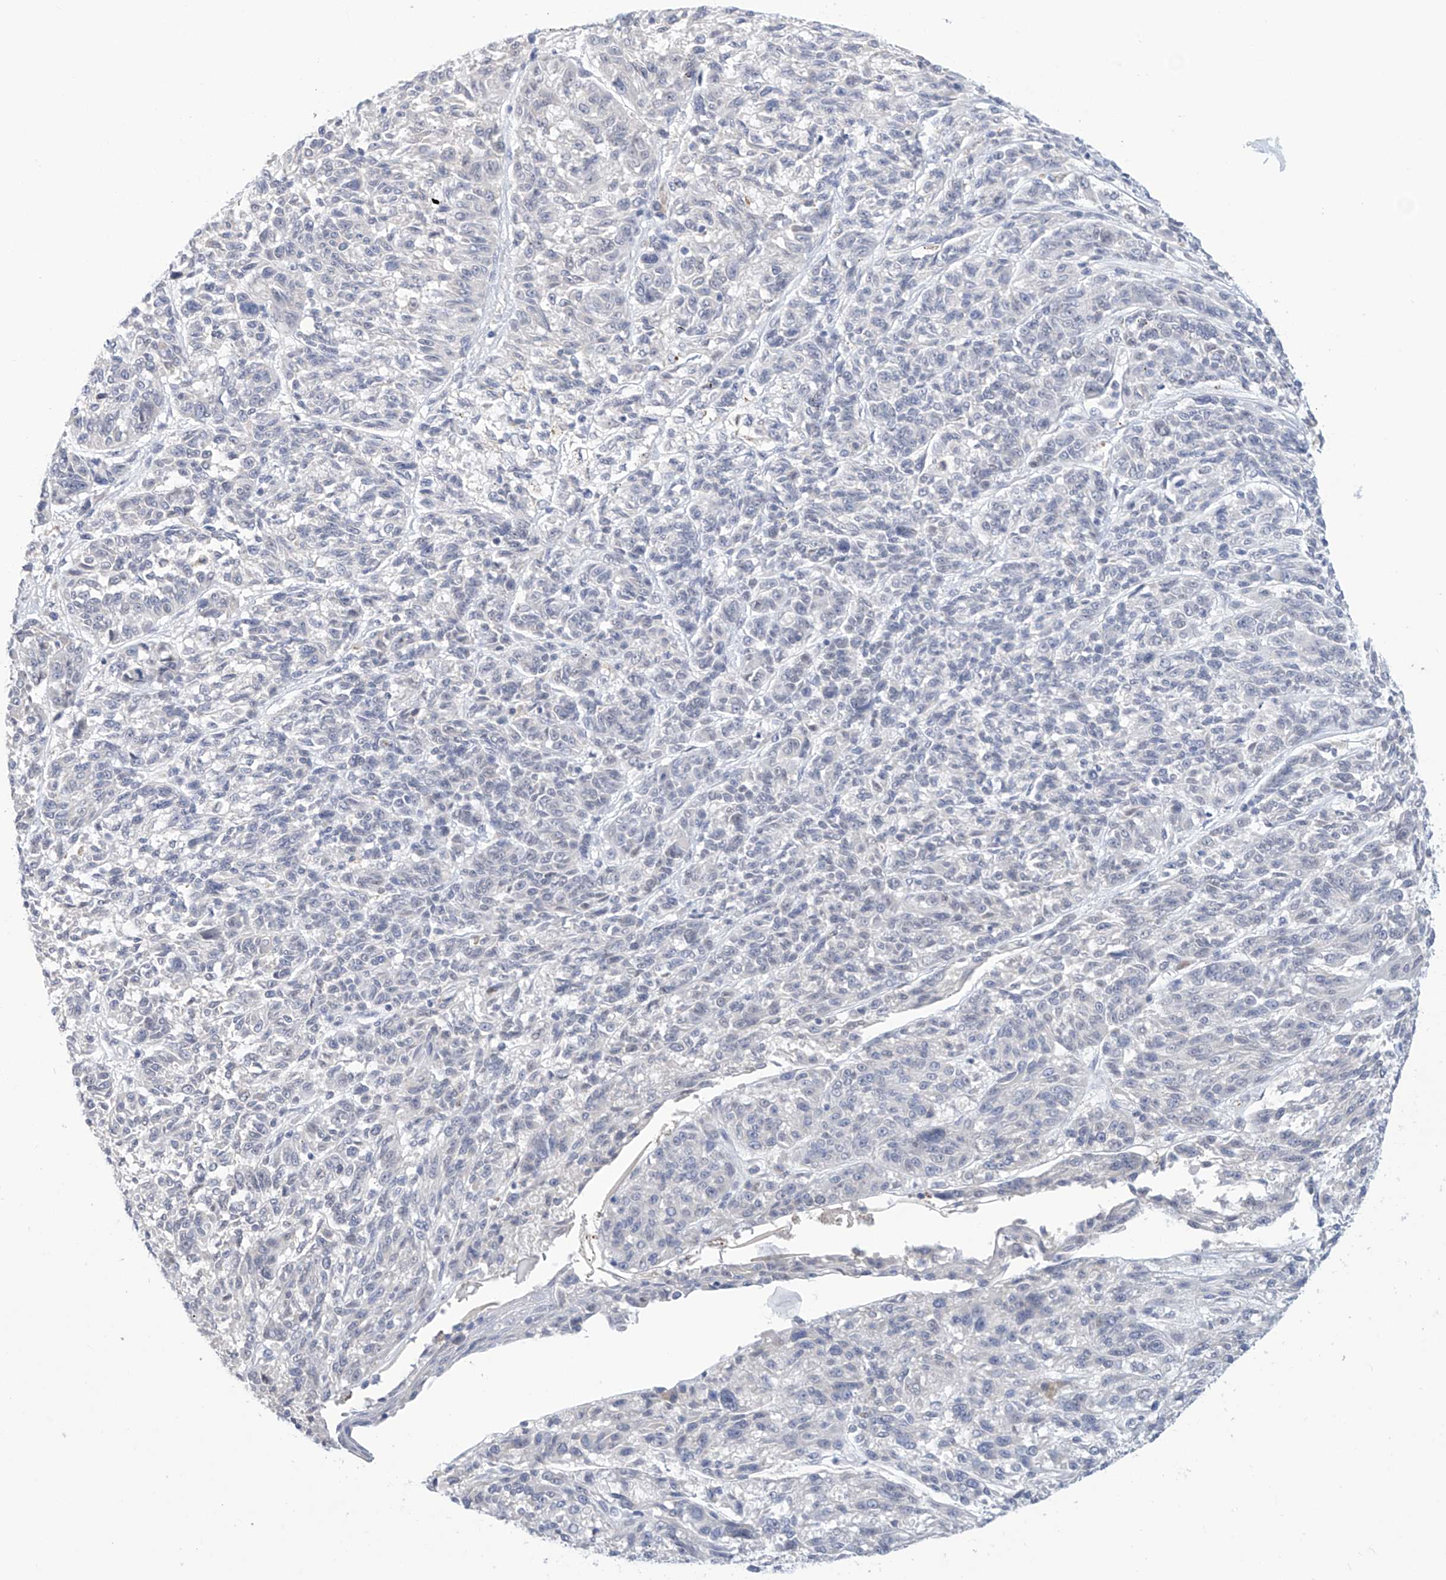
{"staining": {"intensity": "negative", "quantity": "none", "location": "none"}, "tissue": "melanoma", "cell_type": "Tumor cells", "image_type": "cancer", "snomed": [{"axis": "morphology", "description": "Malignant melanoma, NOS"}, {"axis": "topography", "description": "Skin"}], "caption": "Tumor cells show no significant staining in melanoma.", "gene": "IBA57", "patient": {"sex": "male", "age": 53}}